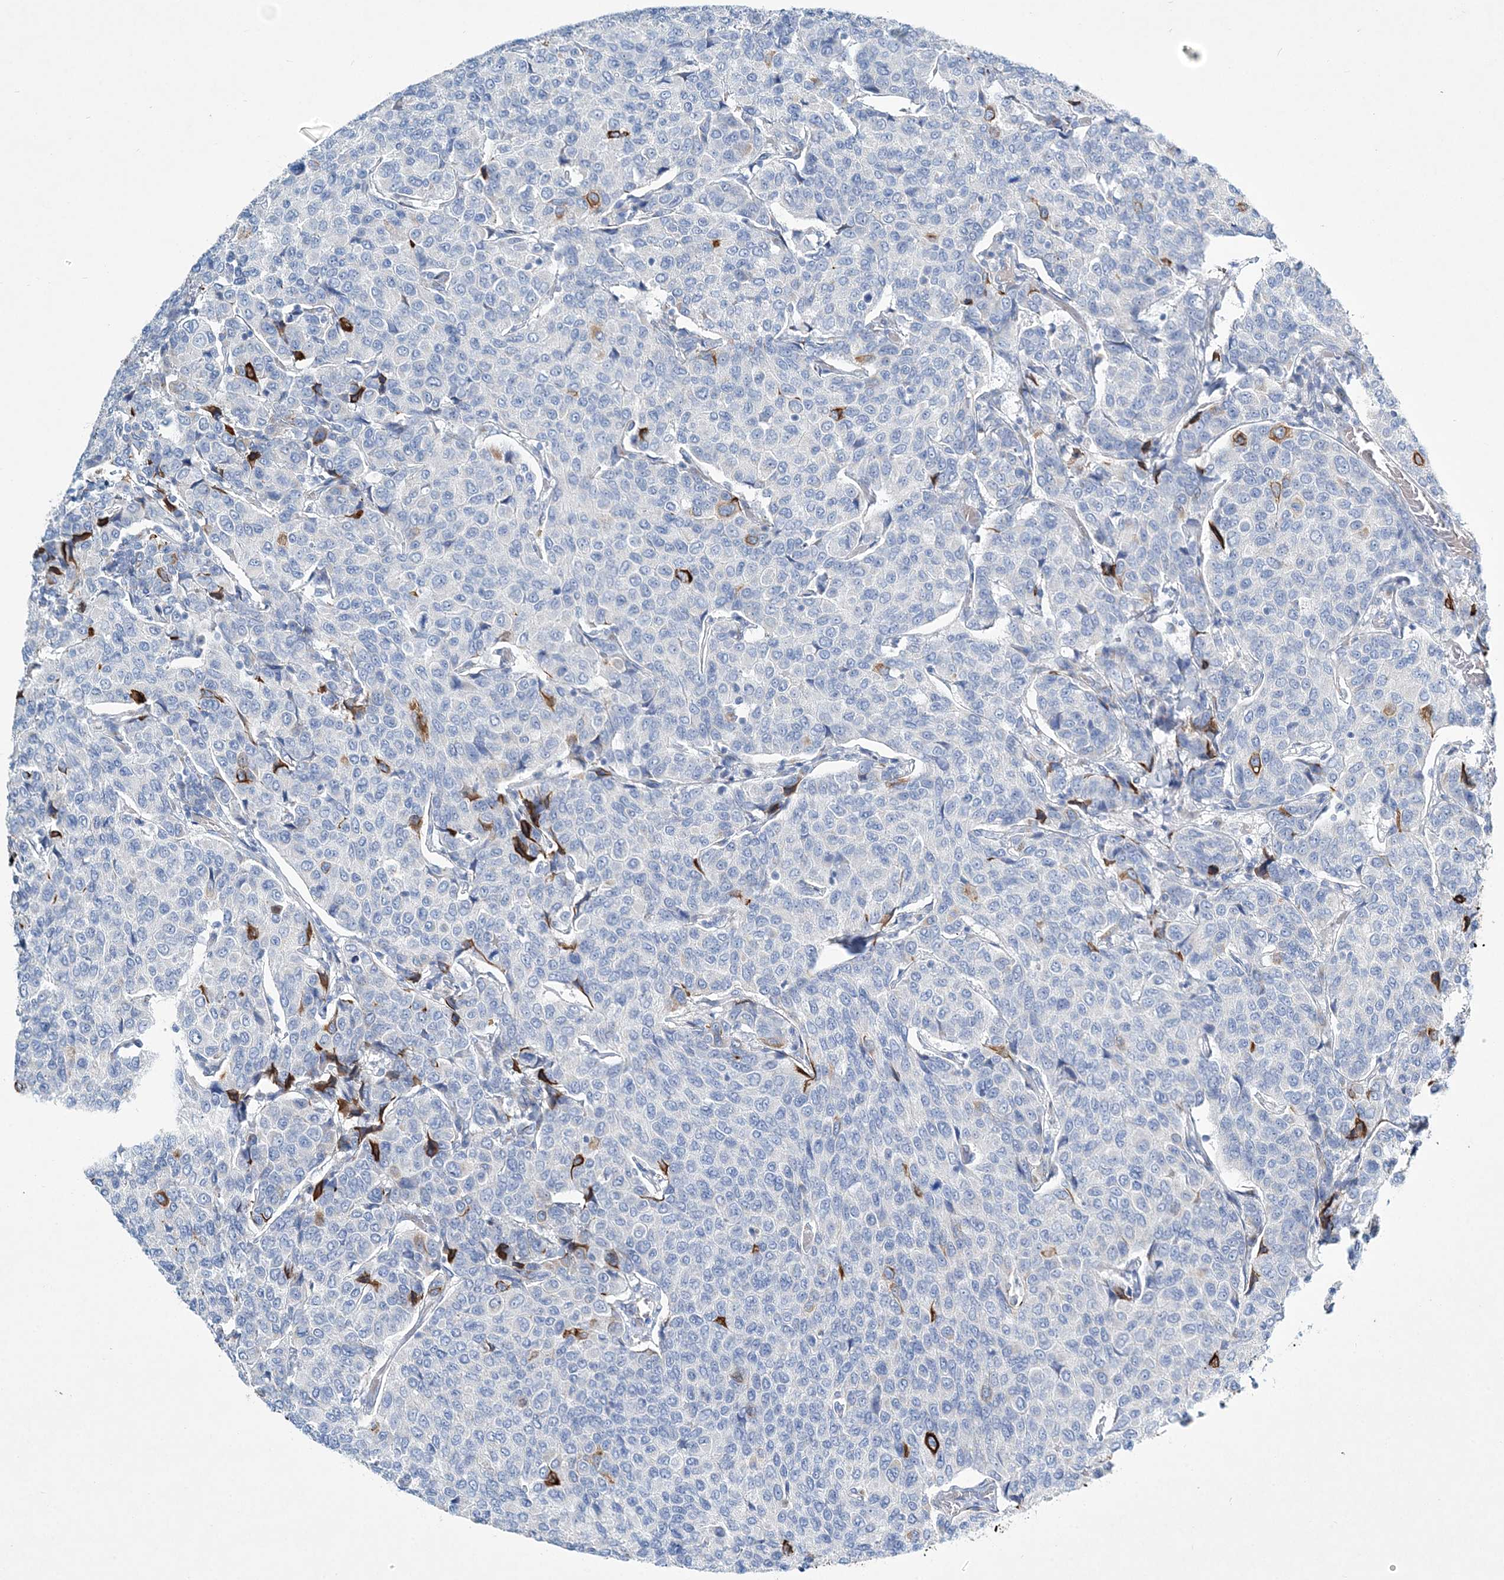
{"staining": {"intensity": "strong", "quantity": "<25%", "location": "cytoplasmic/membranous"}, "tissue": "breast cancer", "cell_type": "Tumor cells", "image_type": "cancer", "snomed": [{"axis": "morphology", "description": "Duct carcinoma"}, {"axis": "topography", "description": "Breast"}], "caption": "There is medium levels of strong cytoplasmic/membranous expression in tumor cells of breast intraductal carcinoma, as demonstrated by immunohistochemical staining (brown color).", "gene": "ADGRL1", "patient": {"sex": "female", "age": 55}}